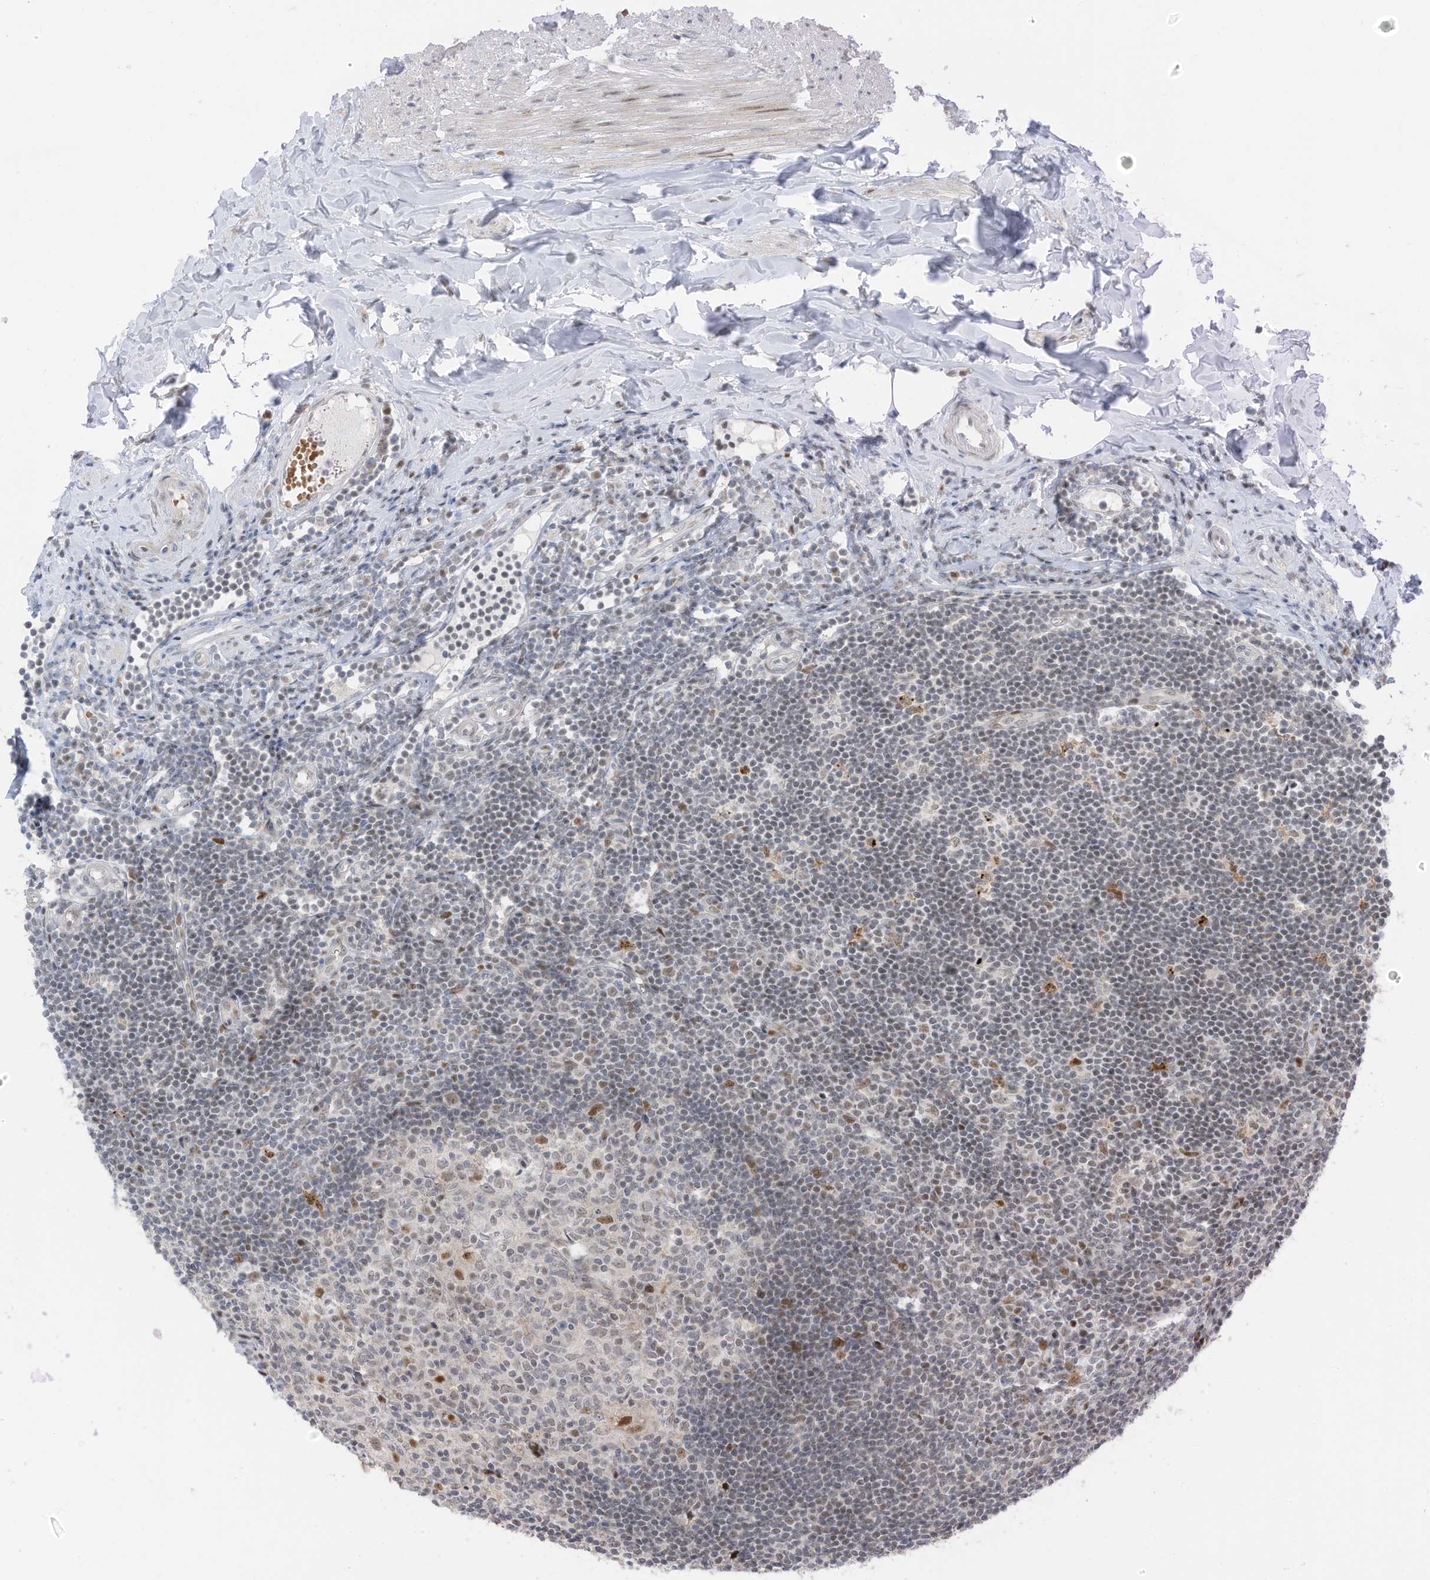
{"staining": {"intensity": "weak", "quantity": "25%-75%", "location": "nuclear"}, "tissue": "appendix", "cell_type": "Glandular cells", "image_type": "normal", "snomed": [{"axis": "morphology", "description": "Normal tissue, NOS"}, {"axis": "topography", "description": "Appendix"}], "caption": "The immunohistochemical stain highlights weak nuclear positivity in glandular cells of normal appendix. The protein of interest is stained brown, and the nuclei are stained in blue (DAB IHC with brightfield microscopy, high magnification).", "gene": "ZCWPW2", "patient": {"sex": "female", "age": 54}}